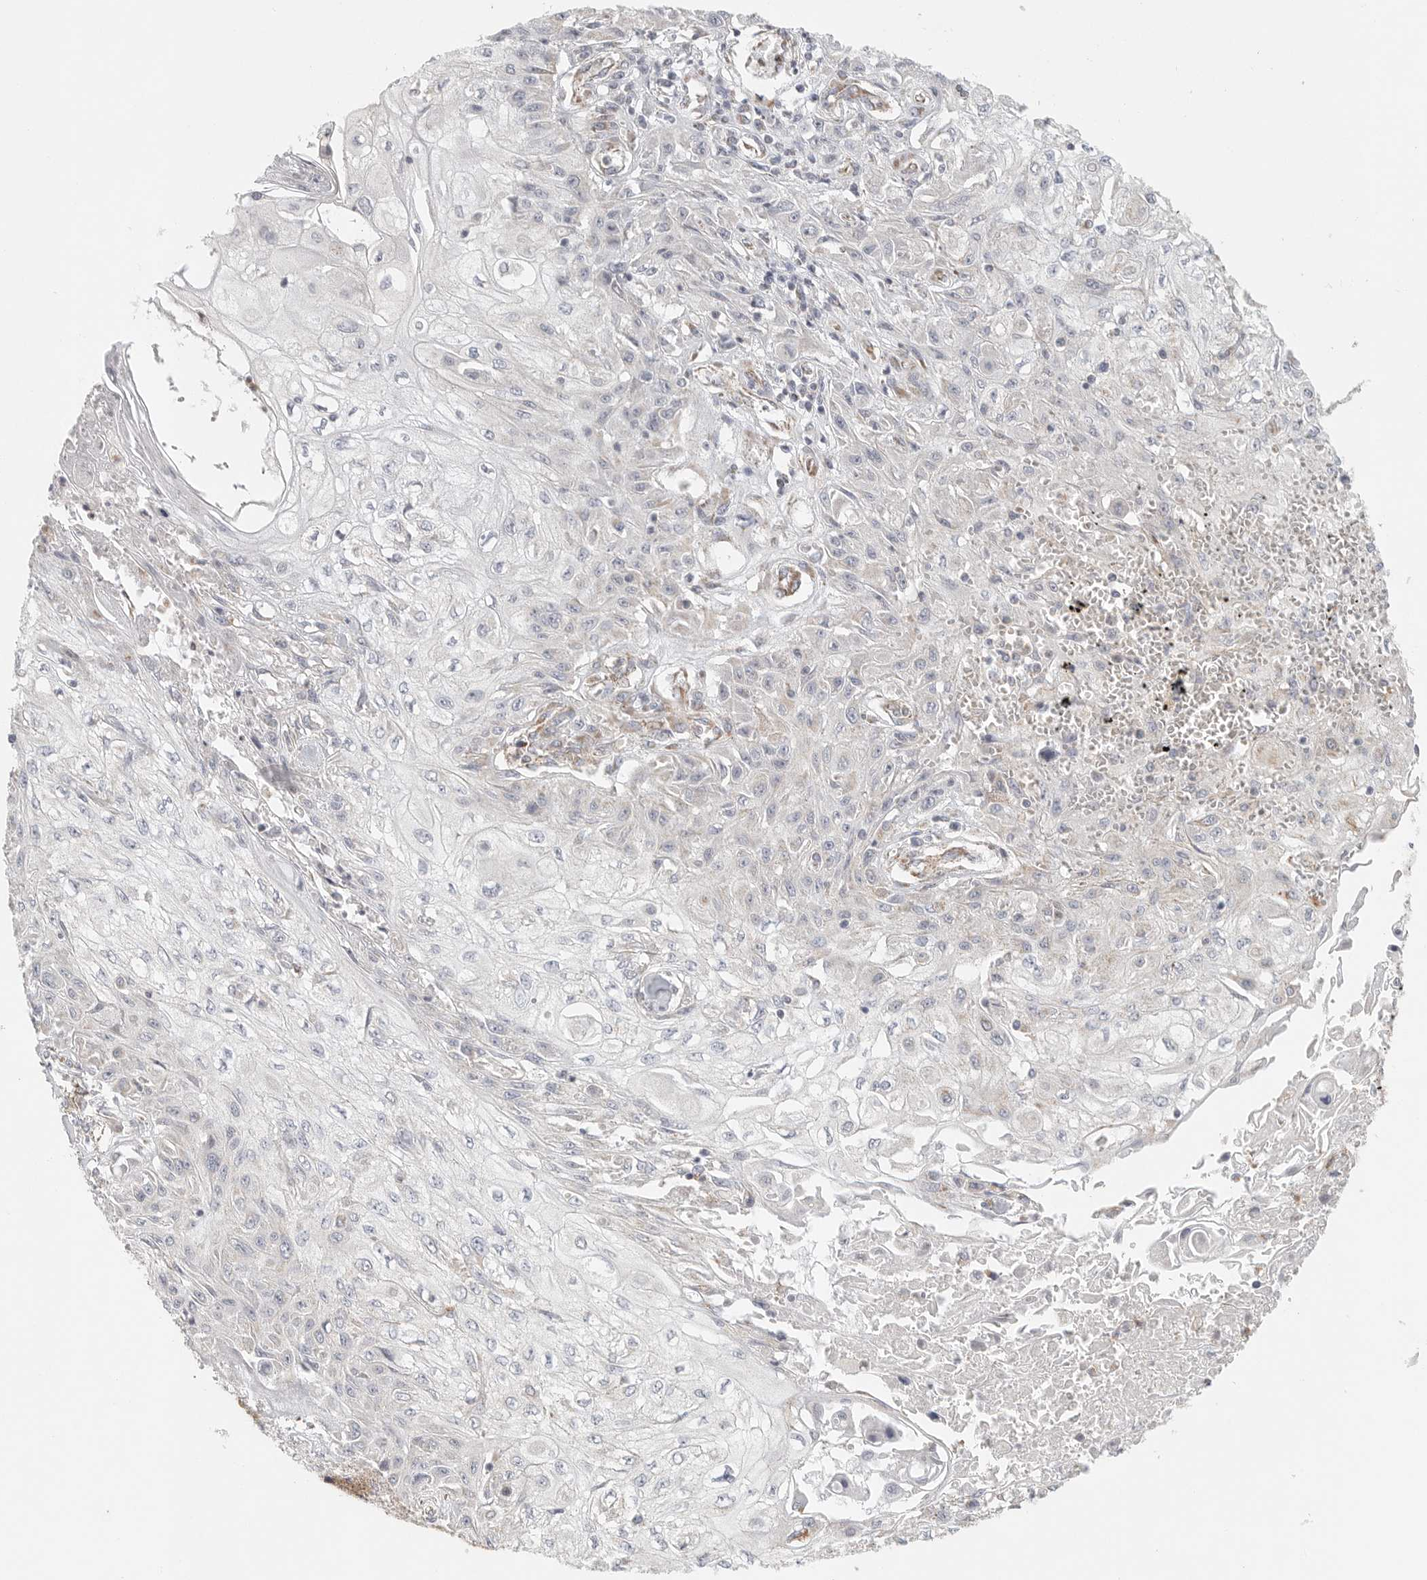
{"staining": {"intensity": "negative", "quantity": "none", "location": "none"}, "tissue": "skin cancer", "cell_type": "Tumor cells", "image_type": "cancer", "snomed": [{"axis": "morphology", "description": "Squamous cell carcinoma, NOS"}, {"axis": "morphology", "description": "Squamous cell carcinoma, metastatic, NOS"}, {"axis": "topography", "description": "Skin"}, {"axis": "topography", "description": "Lymph node"}], "caption": "Image shows no protein staining in tumor cells of skin squamous cell carcinoma tissue. (DAB (3,3'-diaminobenzidine) IHC with hematoxylin counter stain).", "gene": "SLC25A26", "patient": {"sex": "male", "age": 75}}